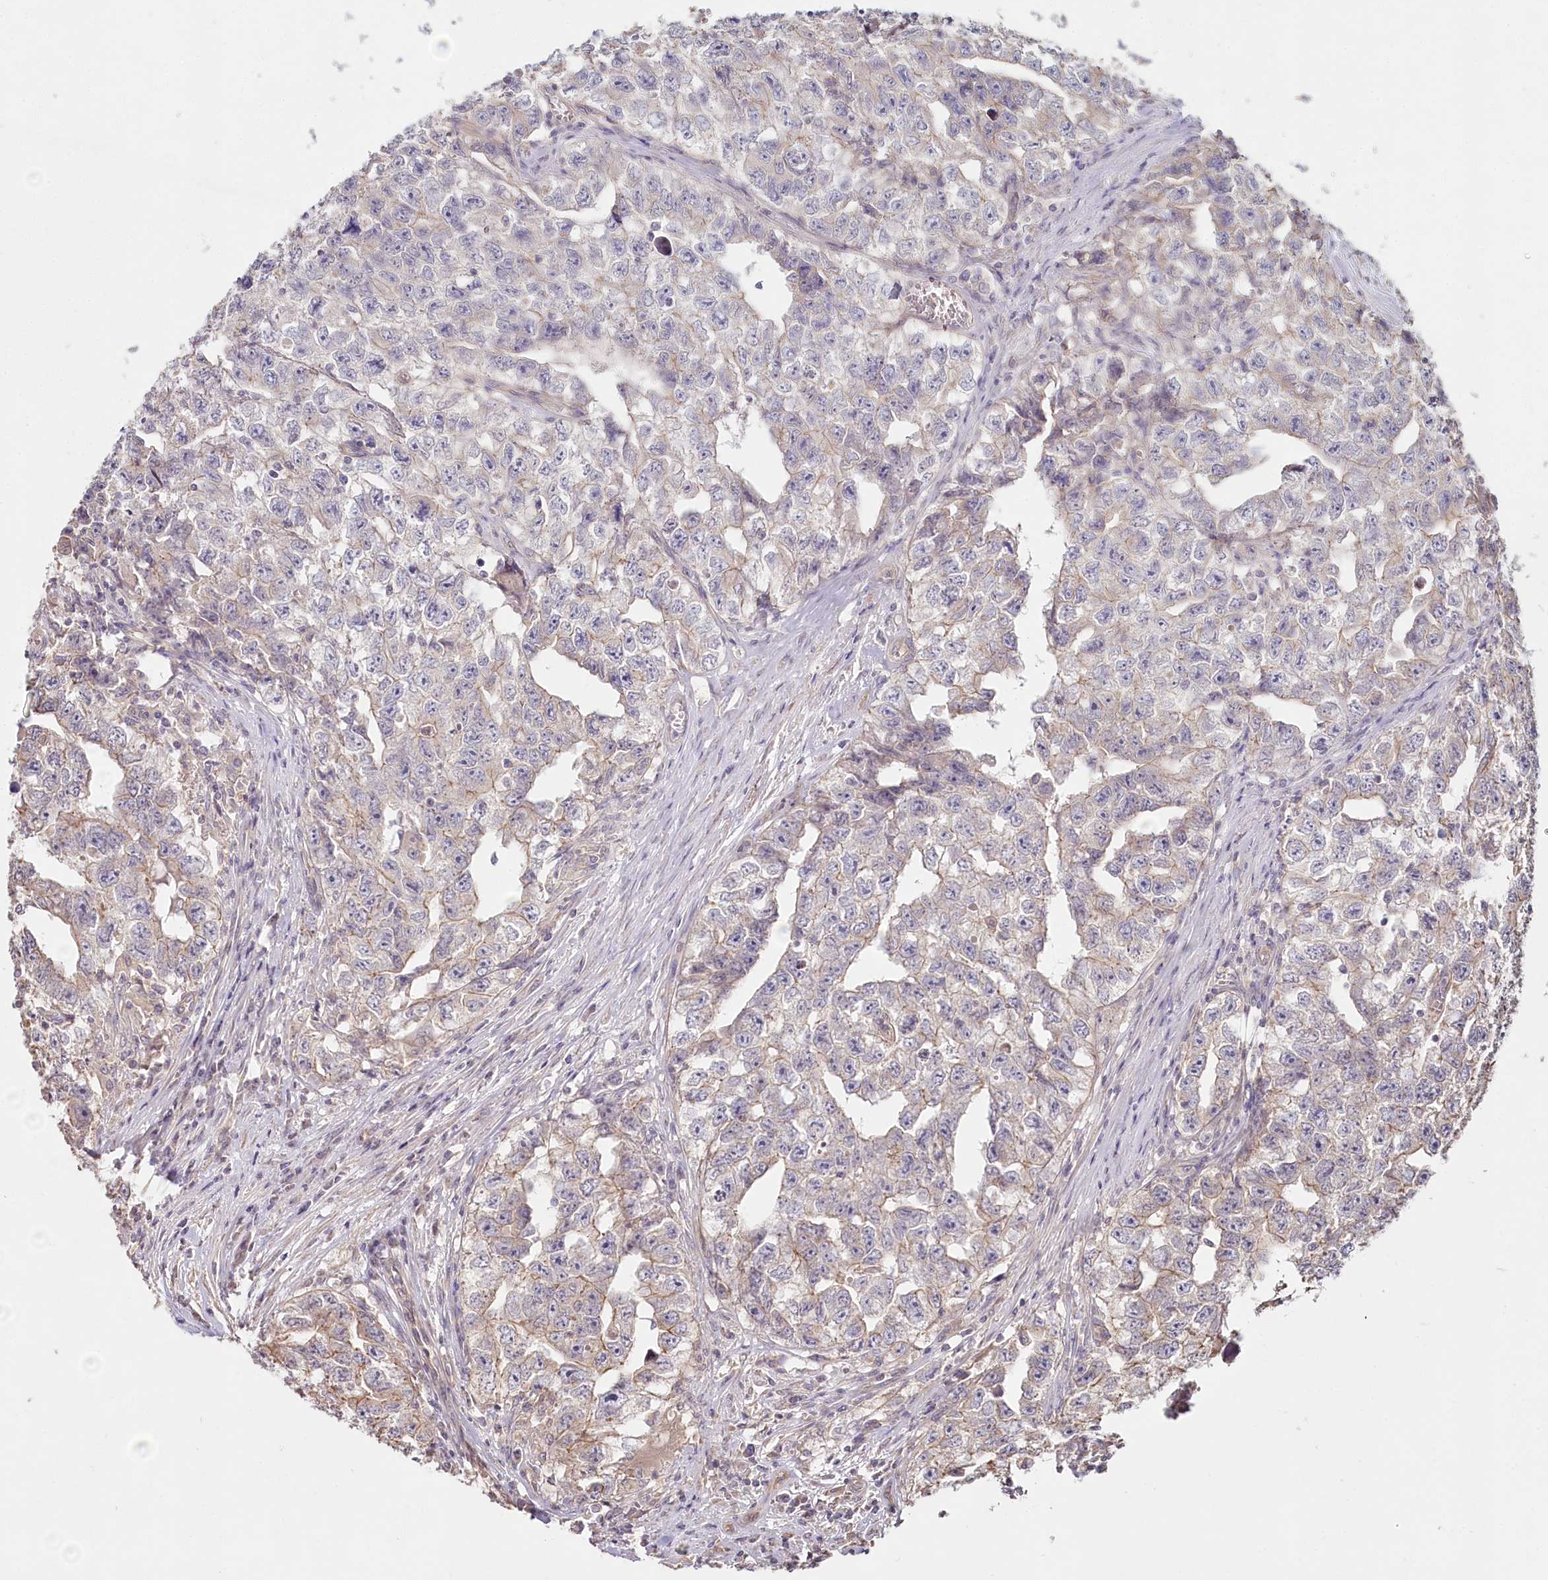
{"staining": {"intensity": "weak", "quantity": "<25%", "location": "cytoplasmic/membranous"}, "tissue": "testis cancer", "cell_type": "Tumor cells", "image_type": "cancer", "snomed": [{"axis": "morphology", "description": "Seminoma, NOS"}, {"axis": "morphology", "description": "Carcinoma, Embryonal, NOS"}, {"axis": "topography", "description": "Testis"}], "caption": "An immunohistochemistry image of testis cancer (seminoma) is shown. There is no staining in tumor cells of testis cancer (seminoma). (Stains: DAB immunohistochemistry (IHC) with hematoxylin counter stain, Microscopy: brightfield microscopy at high magnification).", "gene": "TCHP", "patient": {"sex": "male", "age": 43}}